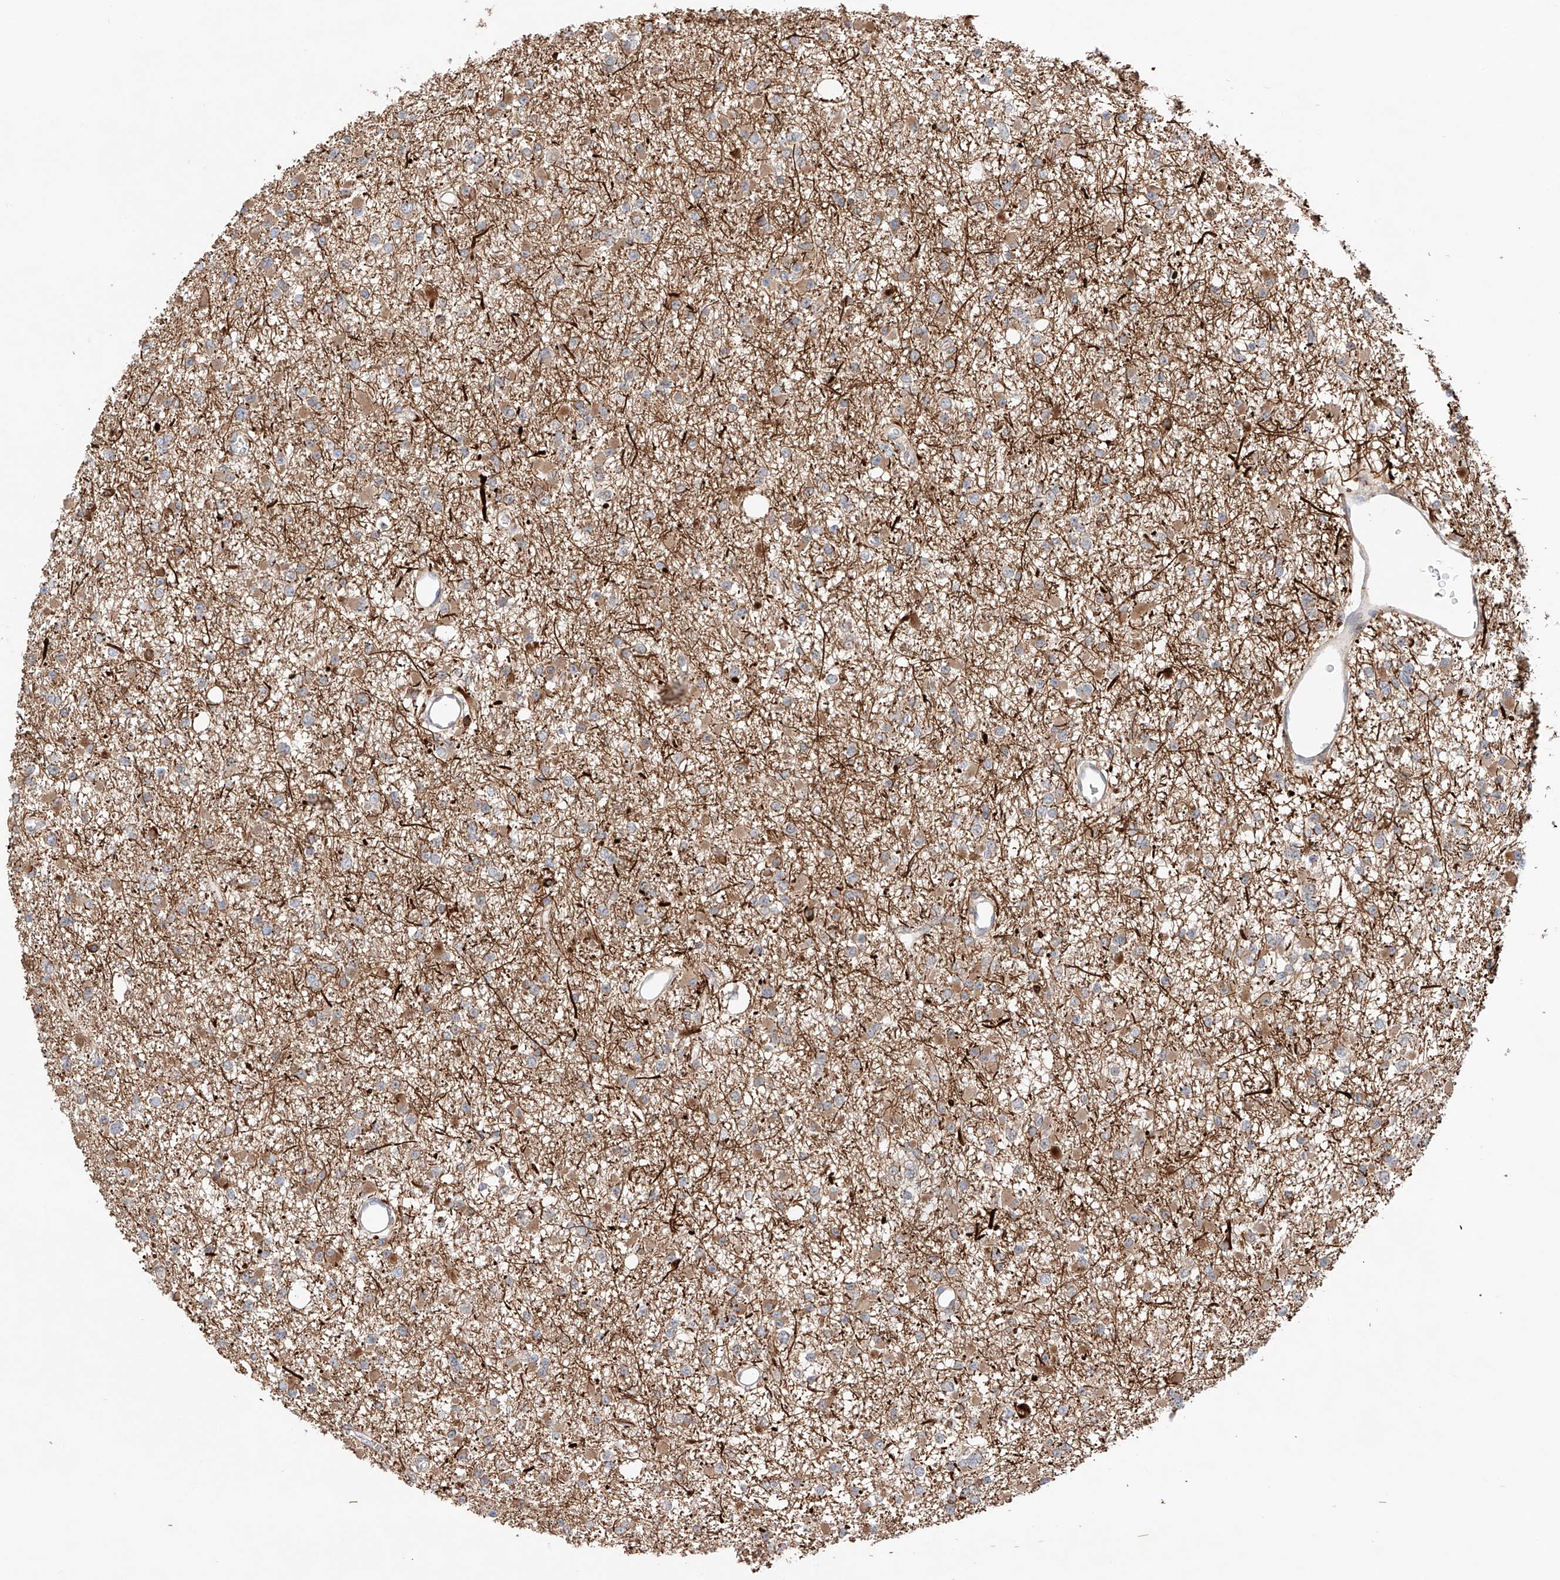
{"staining": {"intensity": "weak", "quantity": "25%-75%", "location": "cytoplasmic/membranous"}, "tissue": "glioma", "cell_type": "Tumor cells", "image_type": "cancer", "snomed": [{"axis": "morphology", "description": "Glioma, malignant, Low grade"}, {"axis": "topography", "description": "Brain"}], "caption": "IHC (DAB (3,3'-diaminobenzidine)) staining of glioma reveals weak cytoplasmic/membranous protein staining in approximately 25%-75% of tumor cells.", "gene": "IGSF22", "patient": {"sex": "female", "age": 22}}